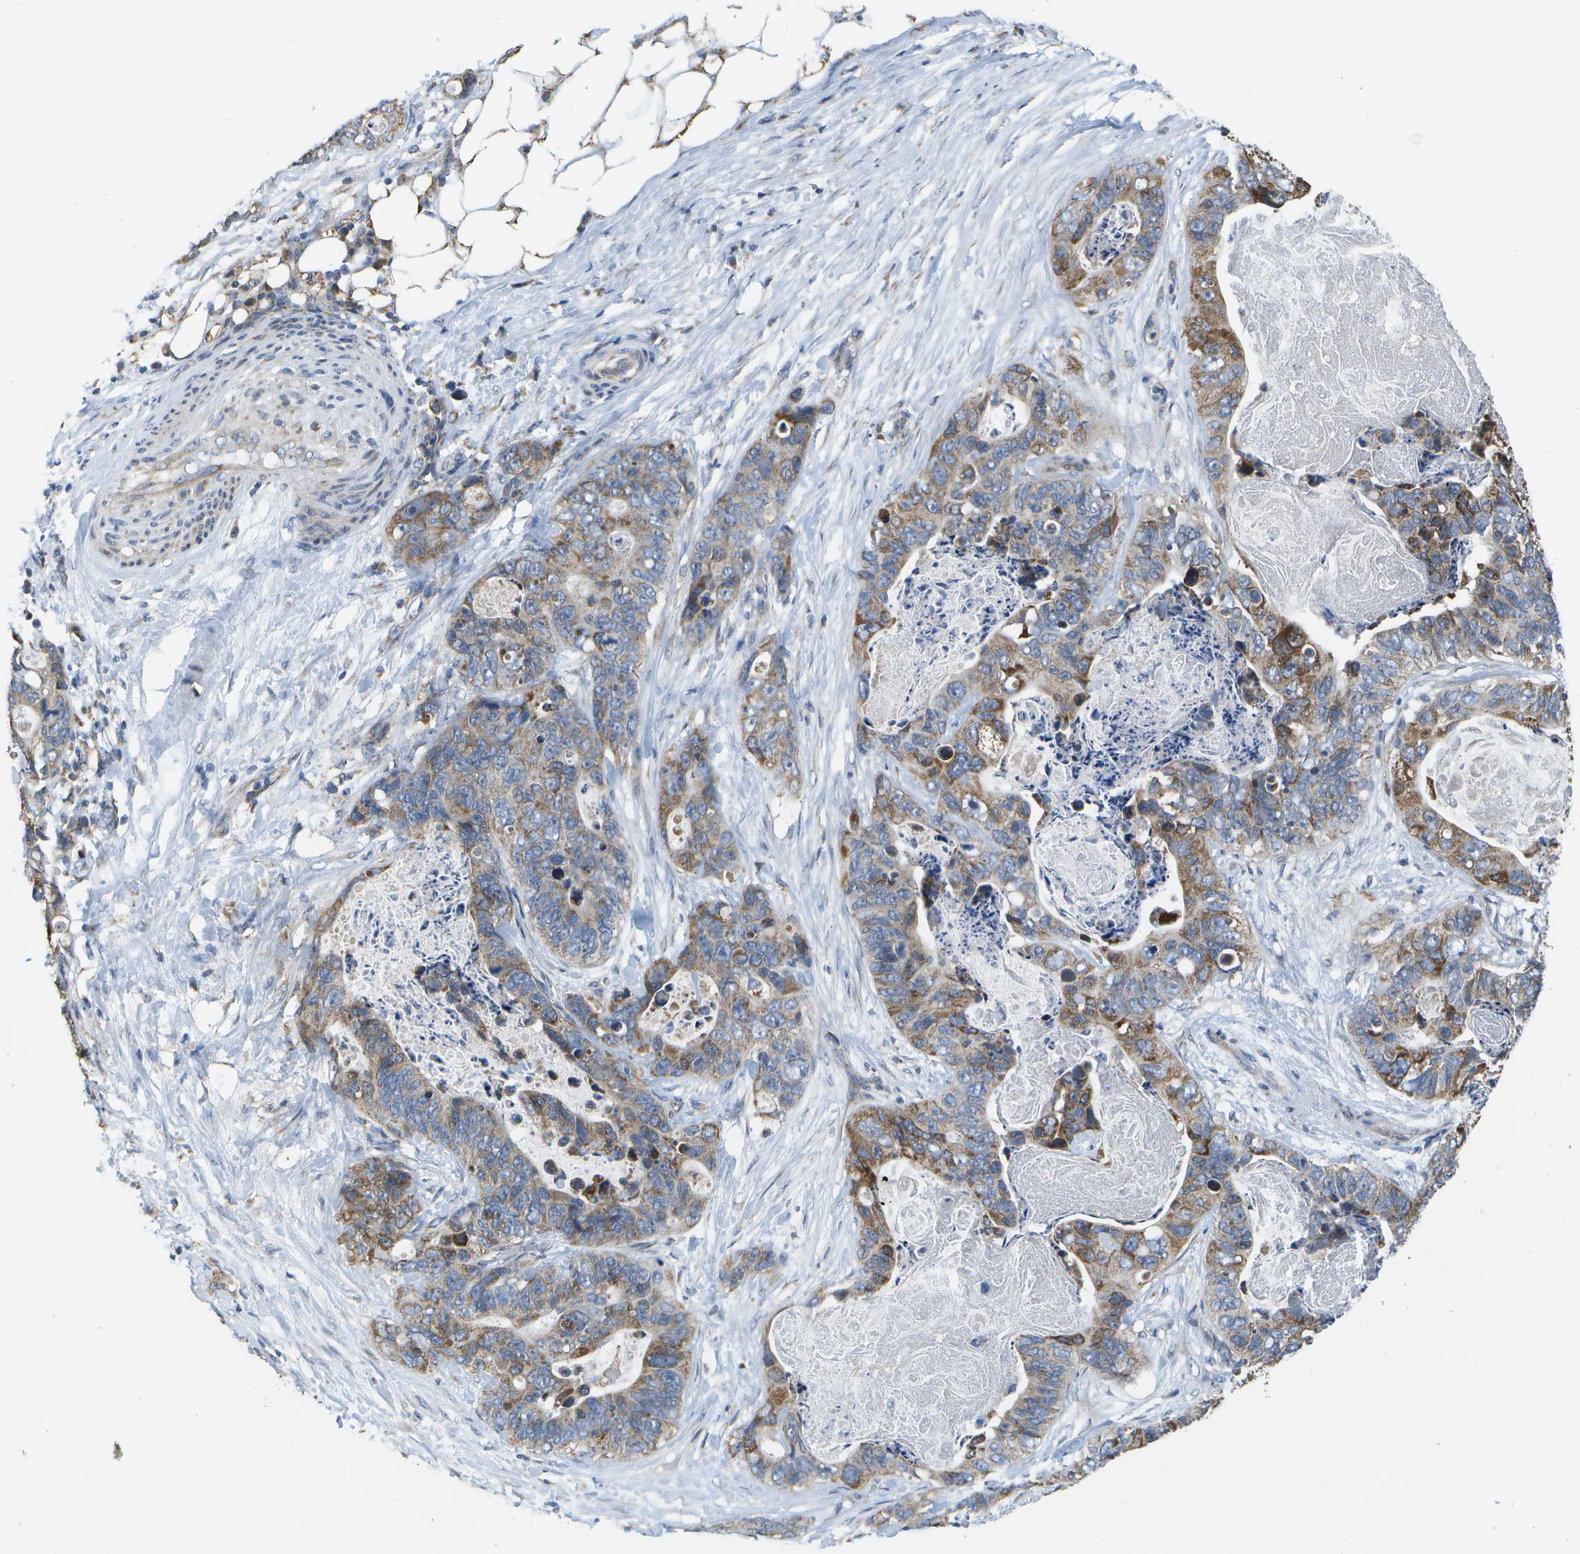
{"staining": {"intensity": "moderate", "quantity": ">75%", "location": "cytoplasmic/membranous"}, "tissue": "stomach cancer", "cell_type": "Tumor cells", "image_type": "cancer", "snomed": [{"axis": "morphology", "description": "Adenocarcinoma, NOS"}, {"axis": "topography", "description": "Stomach"}], "caption": "This is a photomicrograph of immunohistochemistry staining of stomach cancer (adenocarcinoma), which shows moderate positivity in the cytoplasmic/membranous of tumor cells.", "gene": "HADHA", "patient": {"sex": "female", "age": 89}}